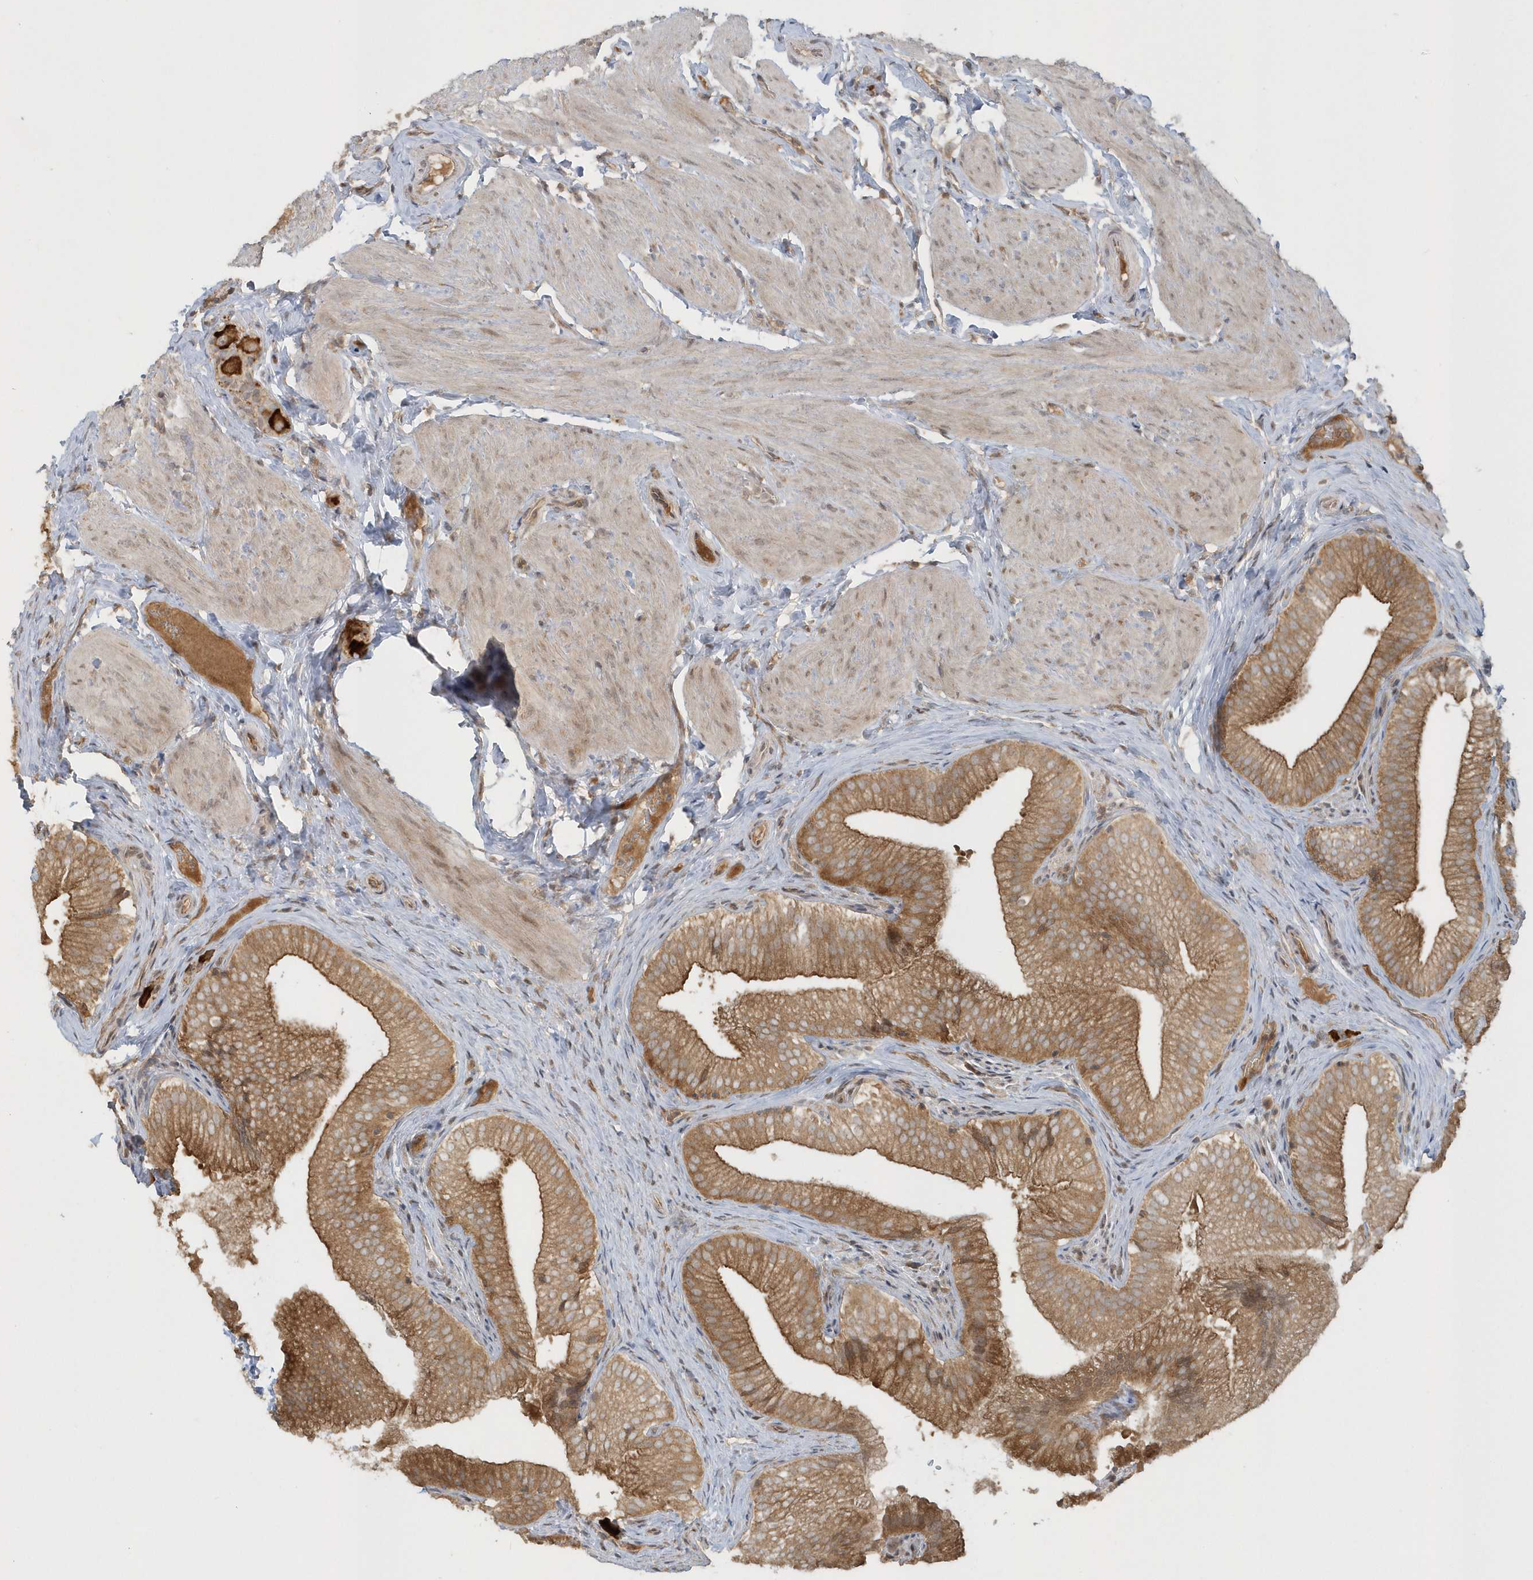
{"staining": {"intensity": "moderate", "quantity": ">75%", "location": "cytoplasmic/membranous"}, "tissue": "gallbladder", "cell_type": "Glandular cells", "image_type": "normal", "snomed": [{"axis": "morphology", "description": "Normal tissue, NOS"}, {"axis": "topography", "description": "Gallbladder"}], "caption": "Immunohistochemistry (IHC) of benign human gallbladder demonstrates medium levels of moderate cytoplasmic/membranous positivity in about >75% of glandular cells. (DAB (3,3'-diaminobenzidine) IHC with brightfield microscopy, high magnification).", "gene": "STIM2", "patient": {"sex": "female", "age": 30}}